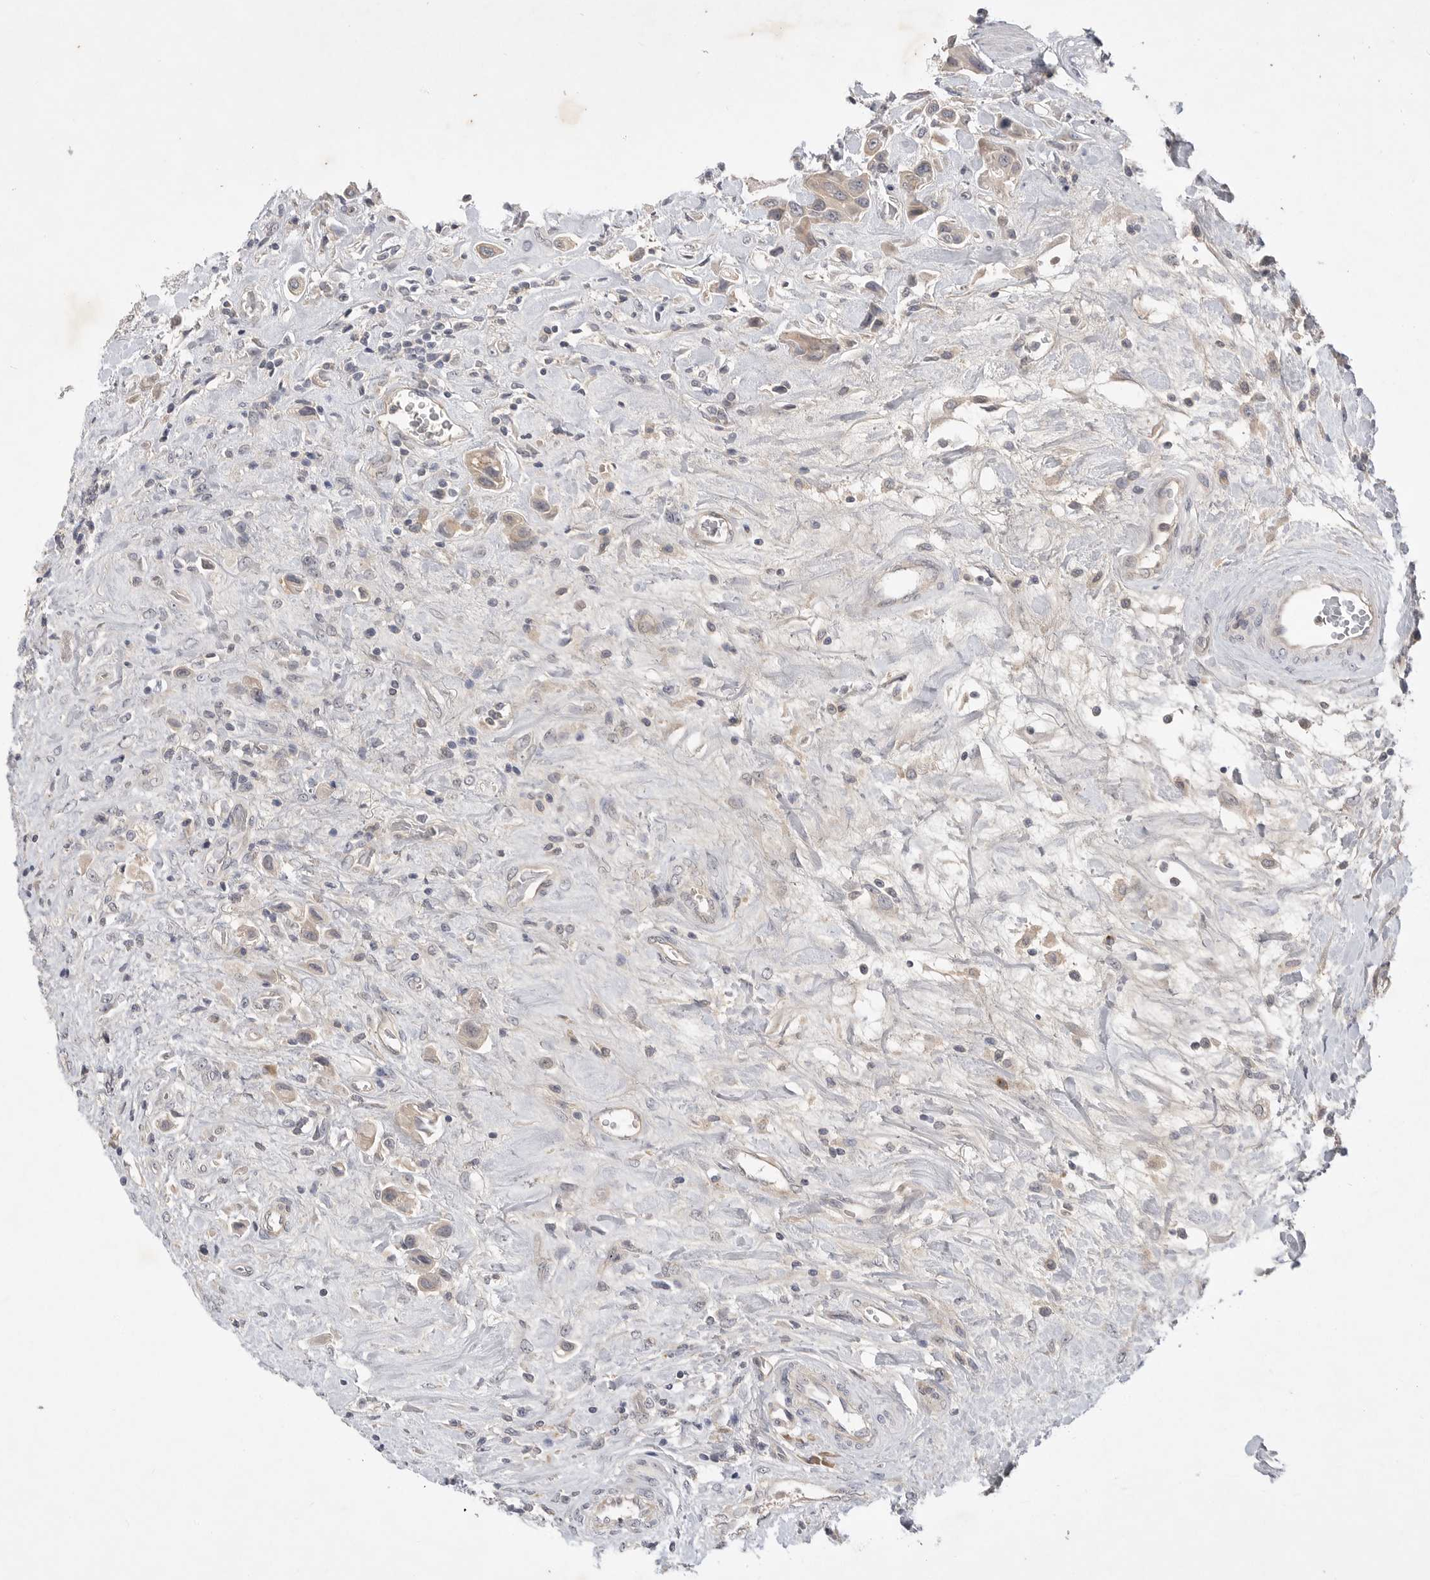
{"staining": {"intensity": "weak", "quantity": "<25%", "location": "cytoplasmic/membranous"}, "tissue": "urothelial cancer", "cell_type": "Tumor cells", "image_type": "cancer", "snomed": [{"axis": "morphology", "description": "Urothelial carcinoma, High grade"}, {"axis": "topography", "description": "Urinary bladder"}], "caption": "High magnification brightfield microscopy of urothelial carcinoma (high-grade) stained with DAB (3,3'-diaminobenzidine) (brown) and counterstained with hematoxylin (blue): tumor cells show no significant staining. Brightfield microscopy of immunohistochemistry stained with DAB (3,3'-diaminobenzidine) (brown) and hematoxylin (blue), captured at high magnification.", "gene": "ITGAD", "patient": {"sex": "male", "age": 50}}